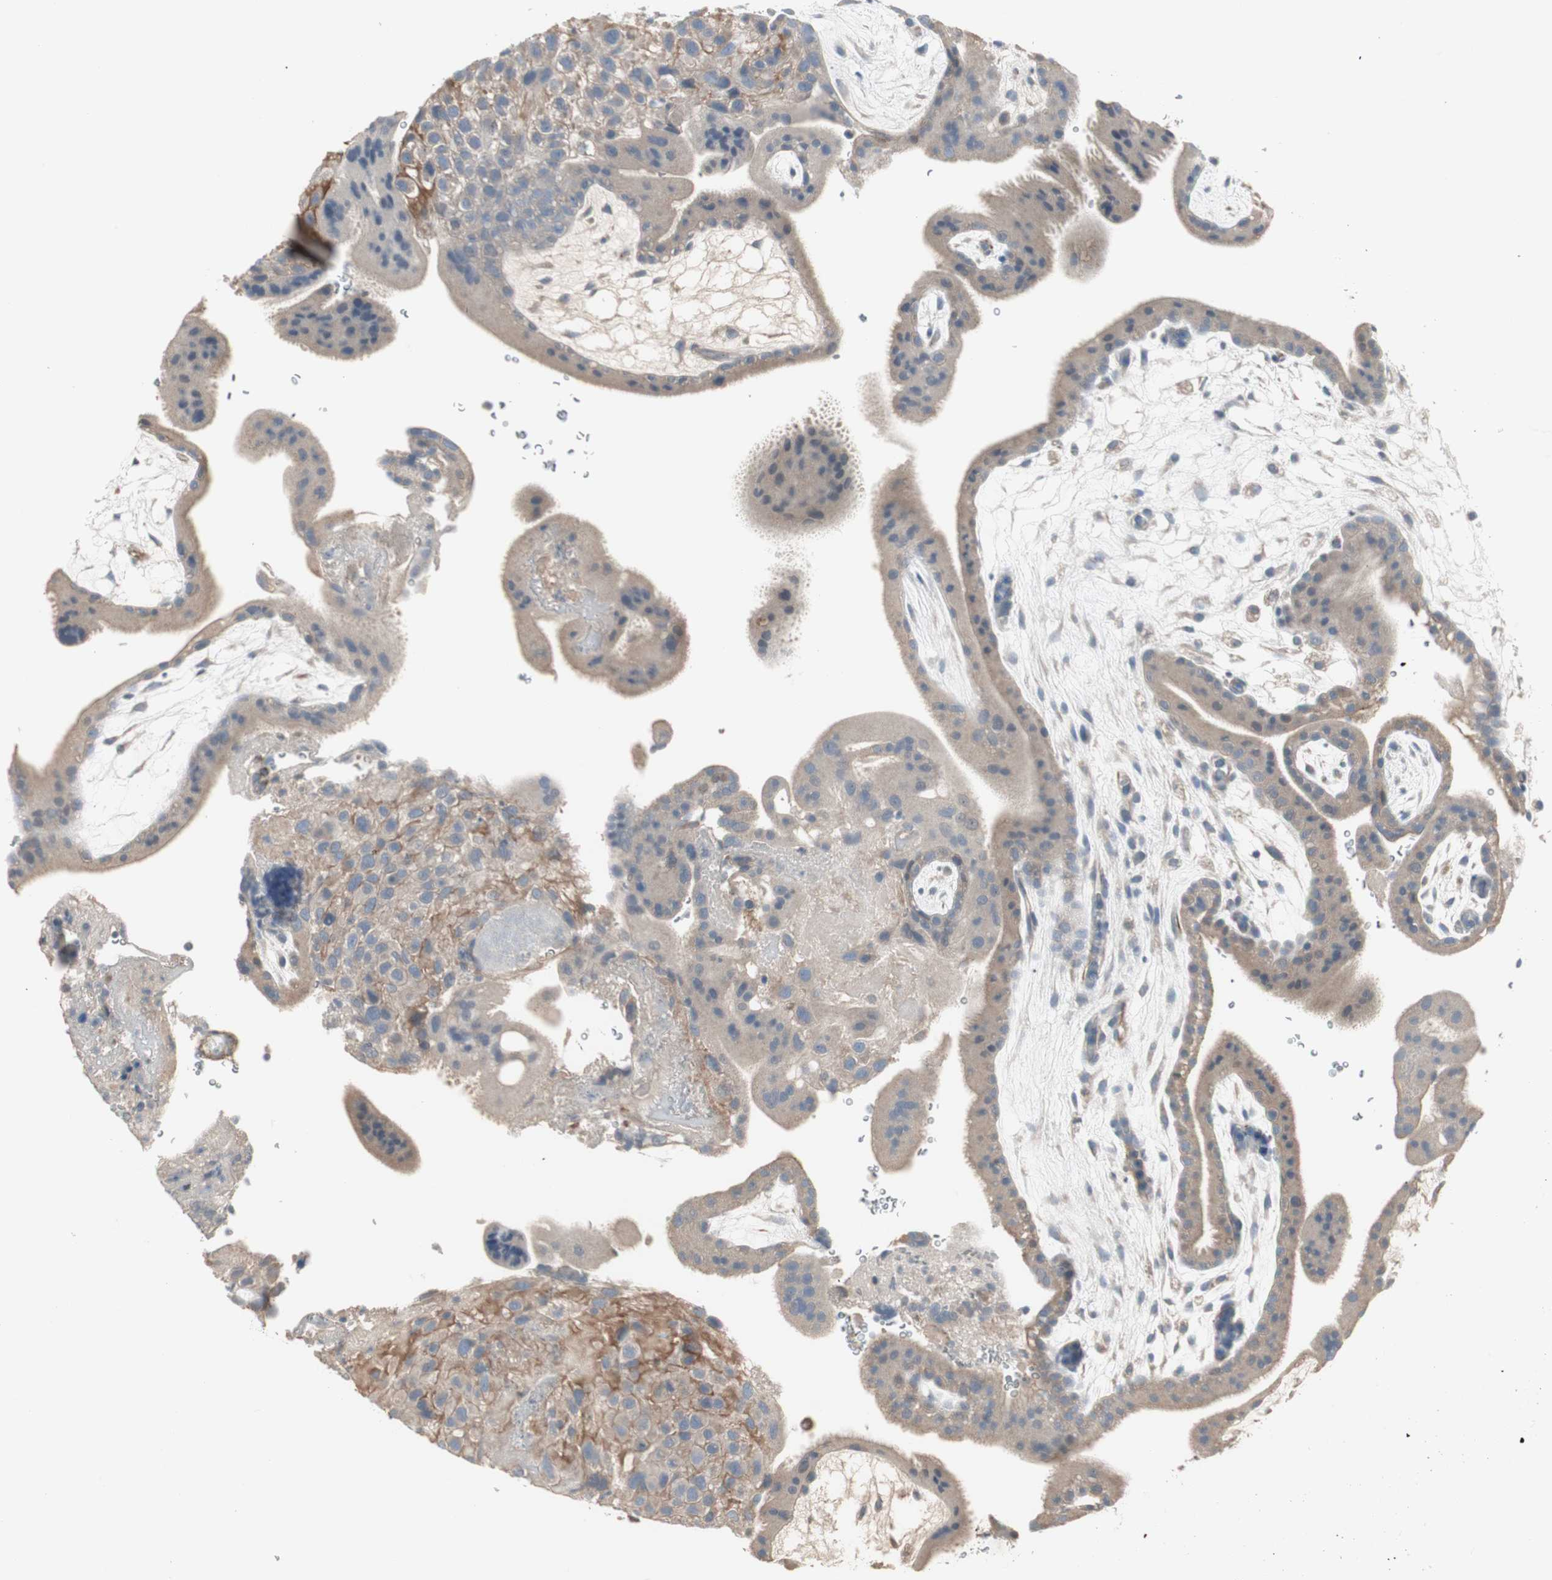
{"staining": {"intensity": "weak", "quantity": "25%-75%", "location": "cytoplasmic/membranous"}, "tissue": "placenta", "cell_type": "Decidual cells", "image_type": "normal", "snomed": [{"axis": "morphology", "description": "Normal tissue, NOS"}, {"axis": "topography", "description": "Placenta"}], "caption": "Immunohistochemistry (DAB (3,3'-diaminobenzidine)) staining of unremarkable human placenta shows weak cytoplasmic/membranous protein expression in about 25%-75% of decidual cells.", "gene": "JMJD7", "patient": {"sex": "female", "age": 19}}